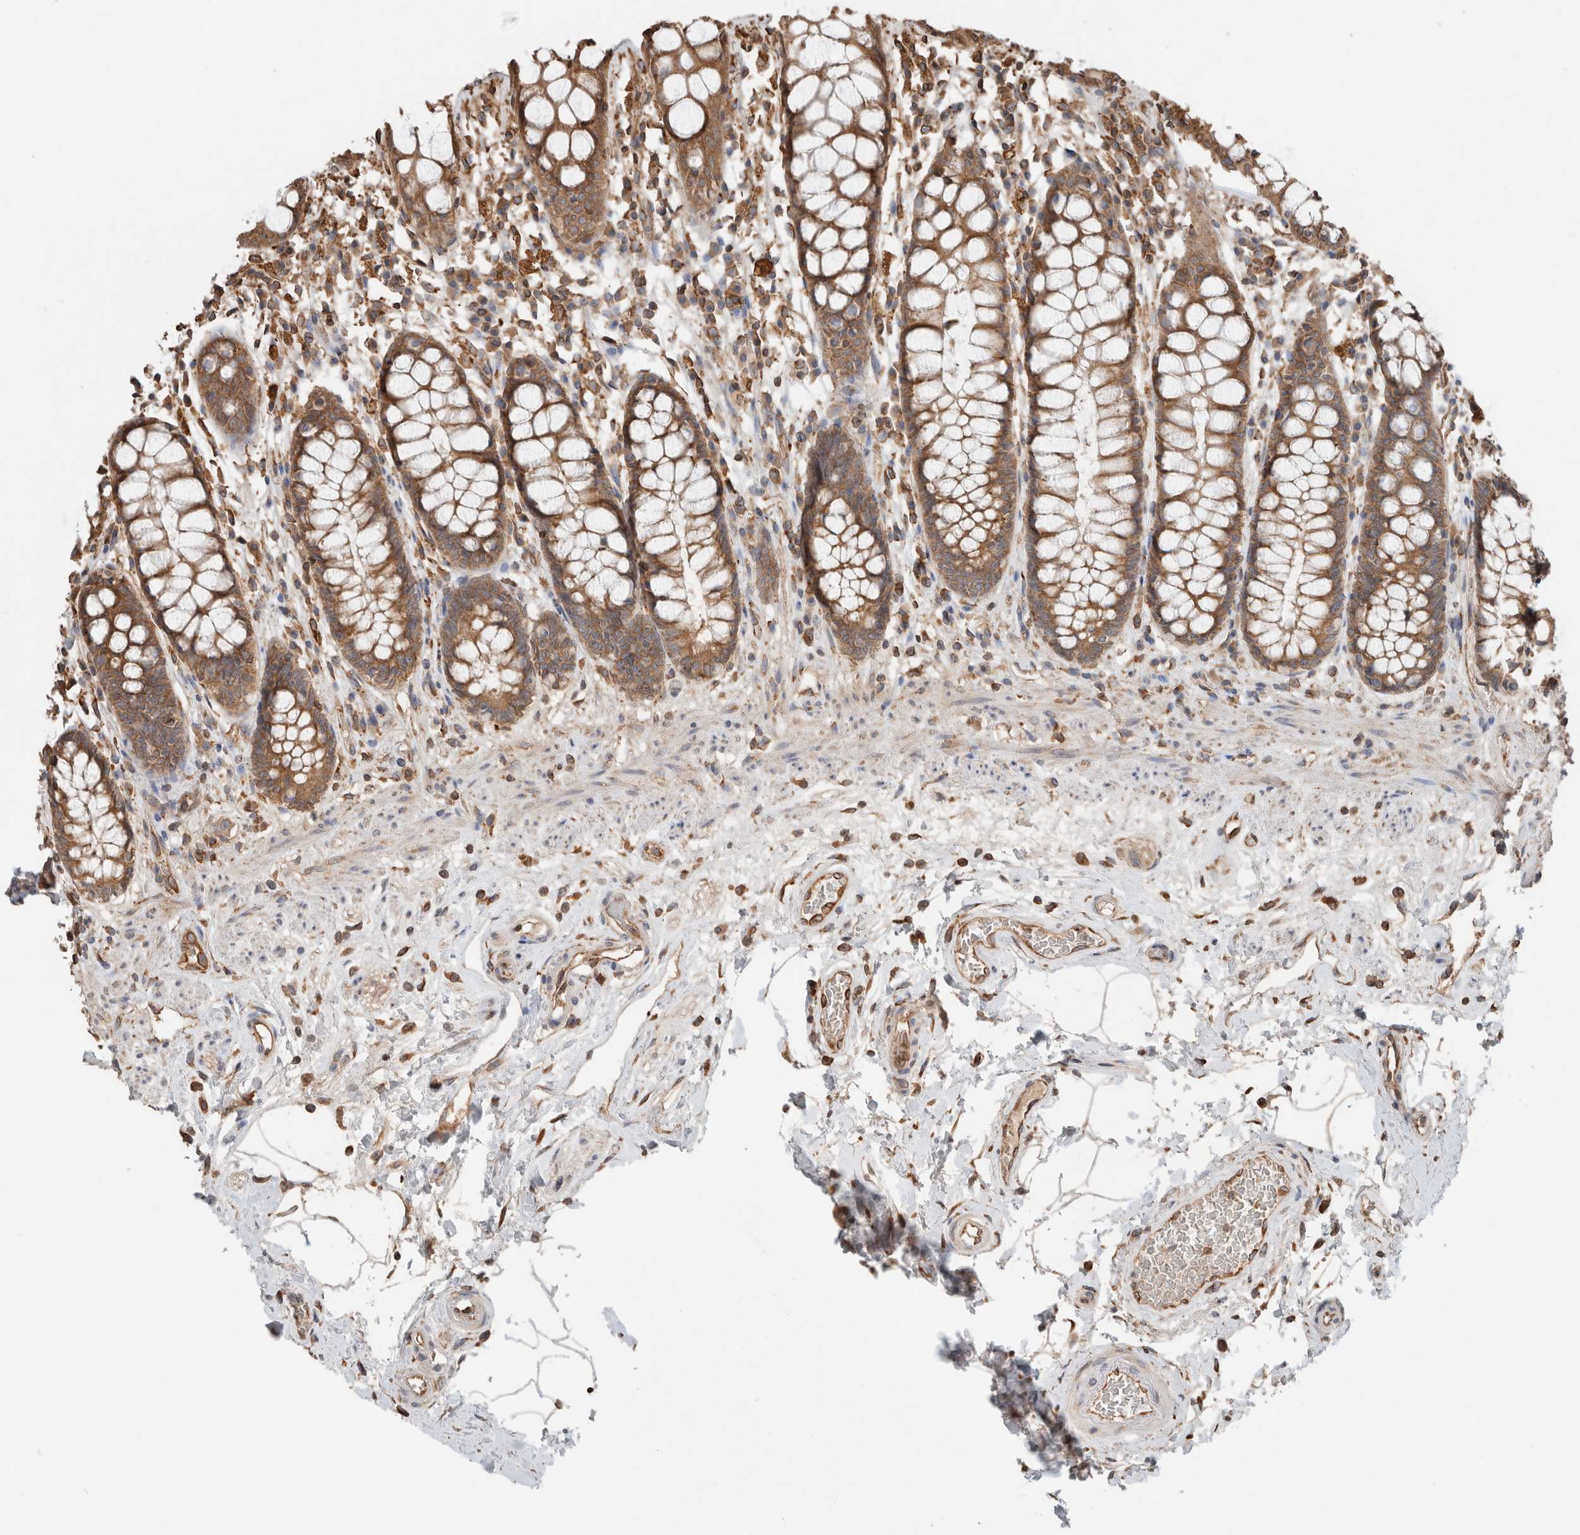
{"staining": {"intensity": "moderate", "quantity": ">75%", "location": "cytoplasmic/membranous"}, "tissue": "rectum", "cell_type": "Glandular cells", "image_type": "normal", "snomed": [{"axis": "morphology", "description": "Normal tissue, NOS"}, {"axis": "topography", "description": "Rectum"}], "caption": "Immunohistochemistry (IHC) histopathology image of normal rectum: rectum stained using immunohistochemistry shows medium levels of moderate protein expression localized specifically in the cytoplasmic/membranous of glandular cells, appearing as a cytoplasmic/membranous brown color.", "gene": "ERAP2", "patient": {"sex": "male", "age": 64}}